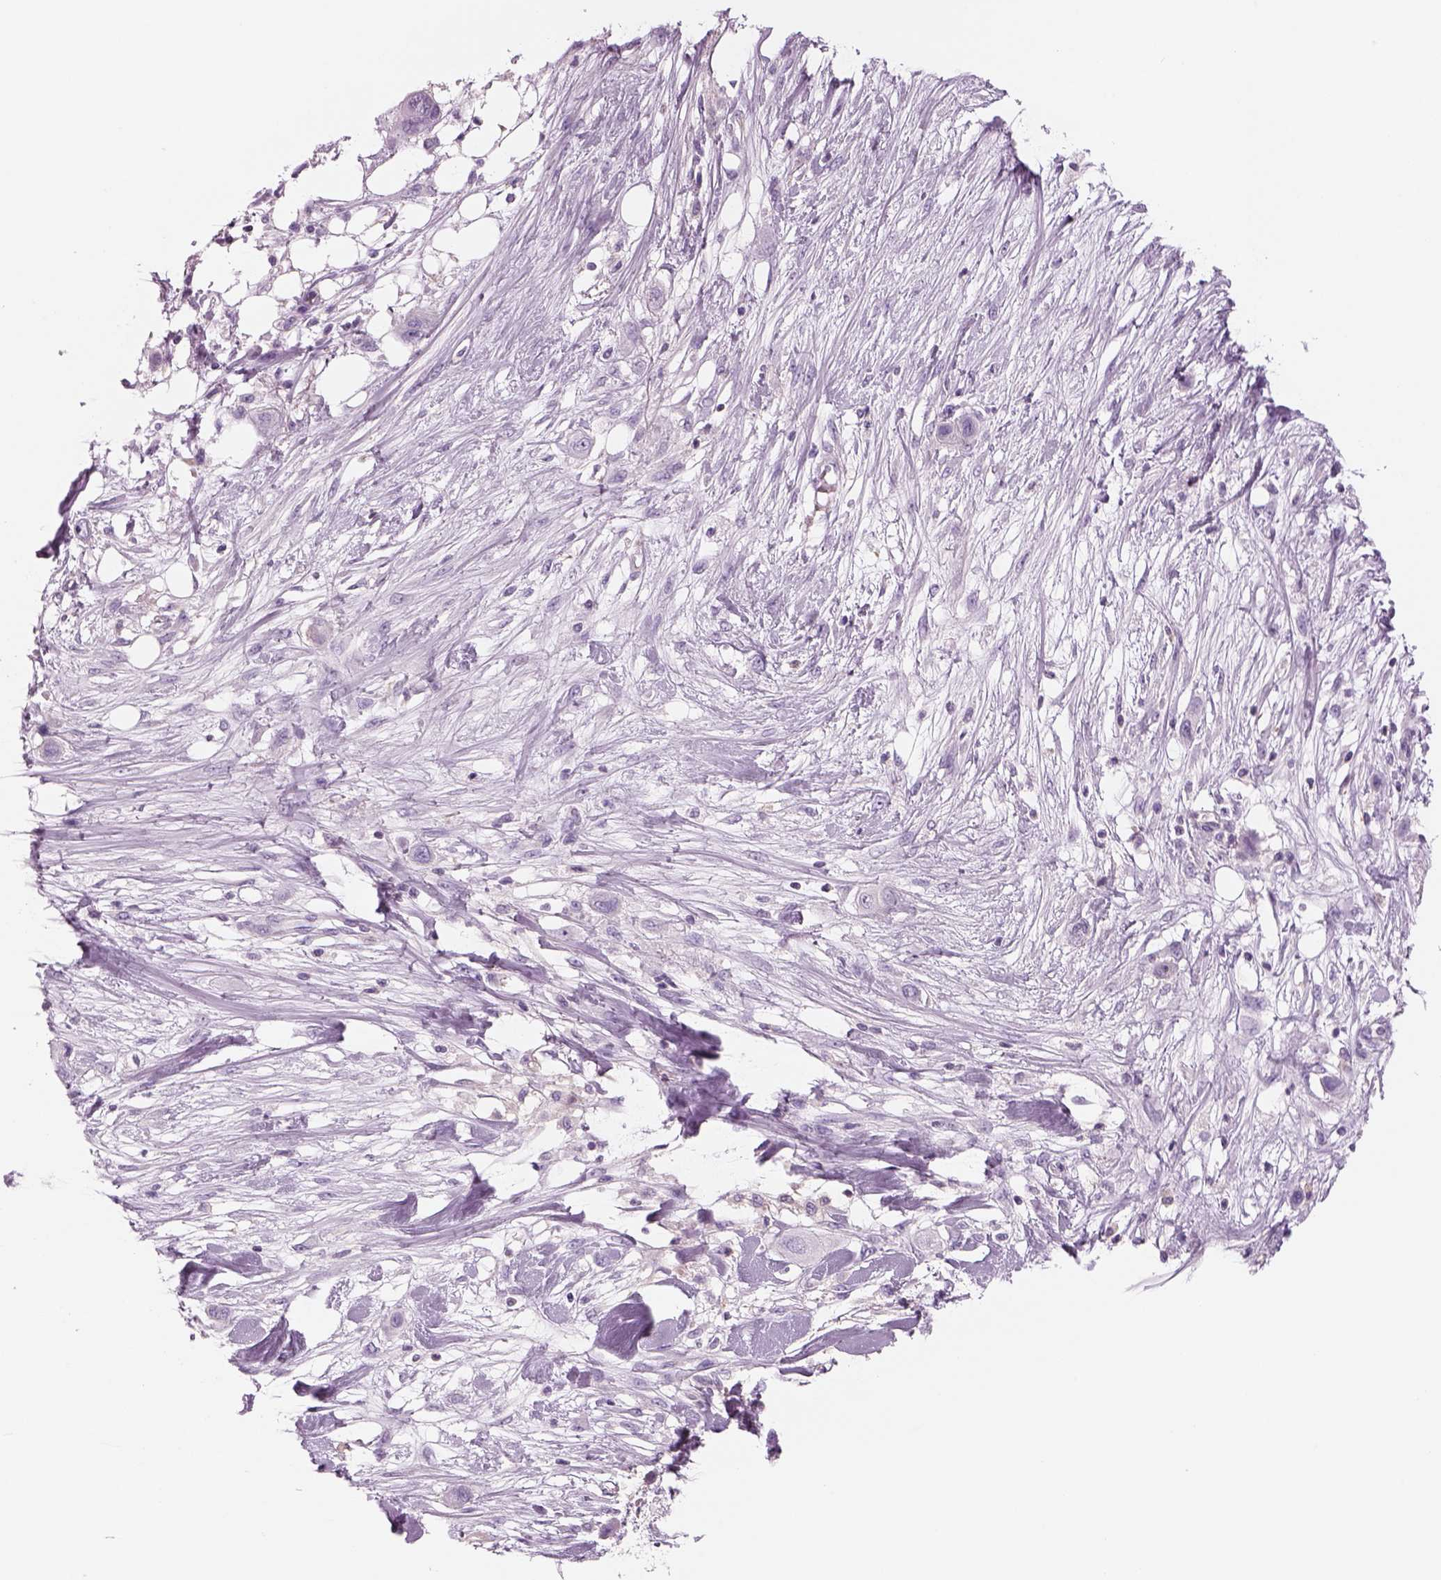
{"staining": {"intensity": "negative", "quantity": "none", "location": "none"}, "tissue": "skin cancer", "cell_type": "Tumor cells", "image_type": "cancer", "snomed": [{"axis": "morphology", "description": "Squamous cell carcinoma, NOS"}, {"axis": "topography", "description": "Skin"}], "caption": "This is an immunohistochemistry histopathology image of skin squamous cell carcinoma. There is no expression in tumor cells.", "gene": "SLC1A7", "patient": {"sex": "male", "age": 79}}